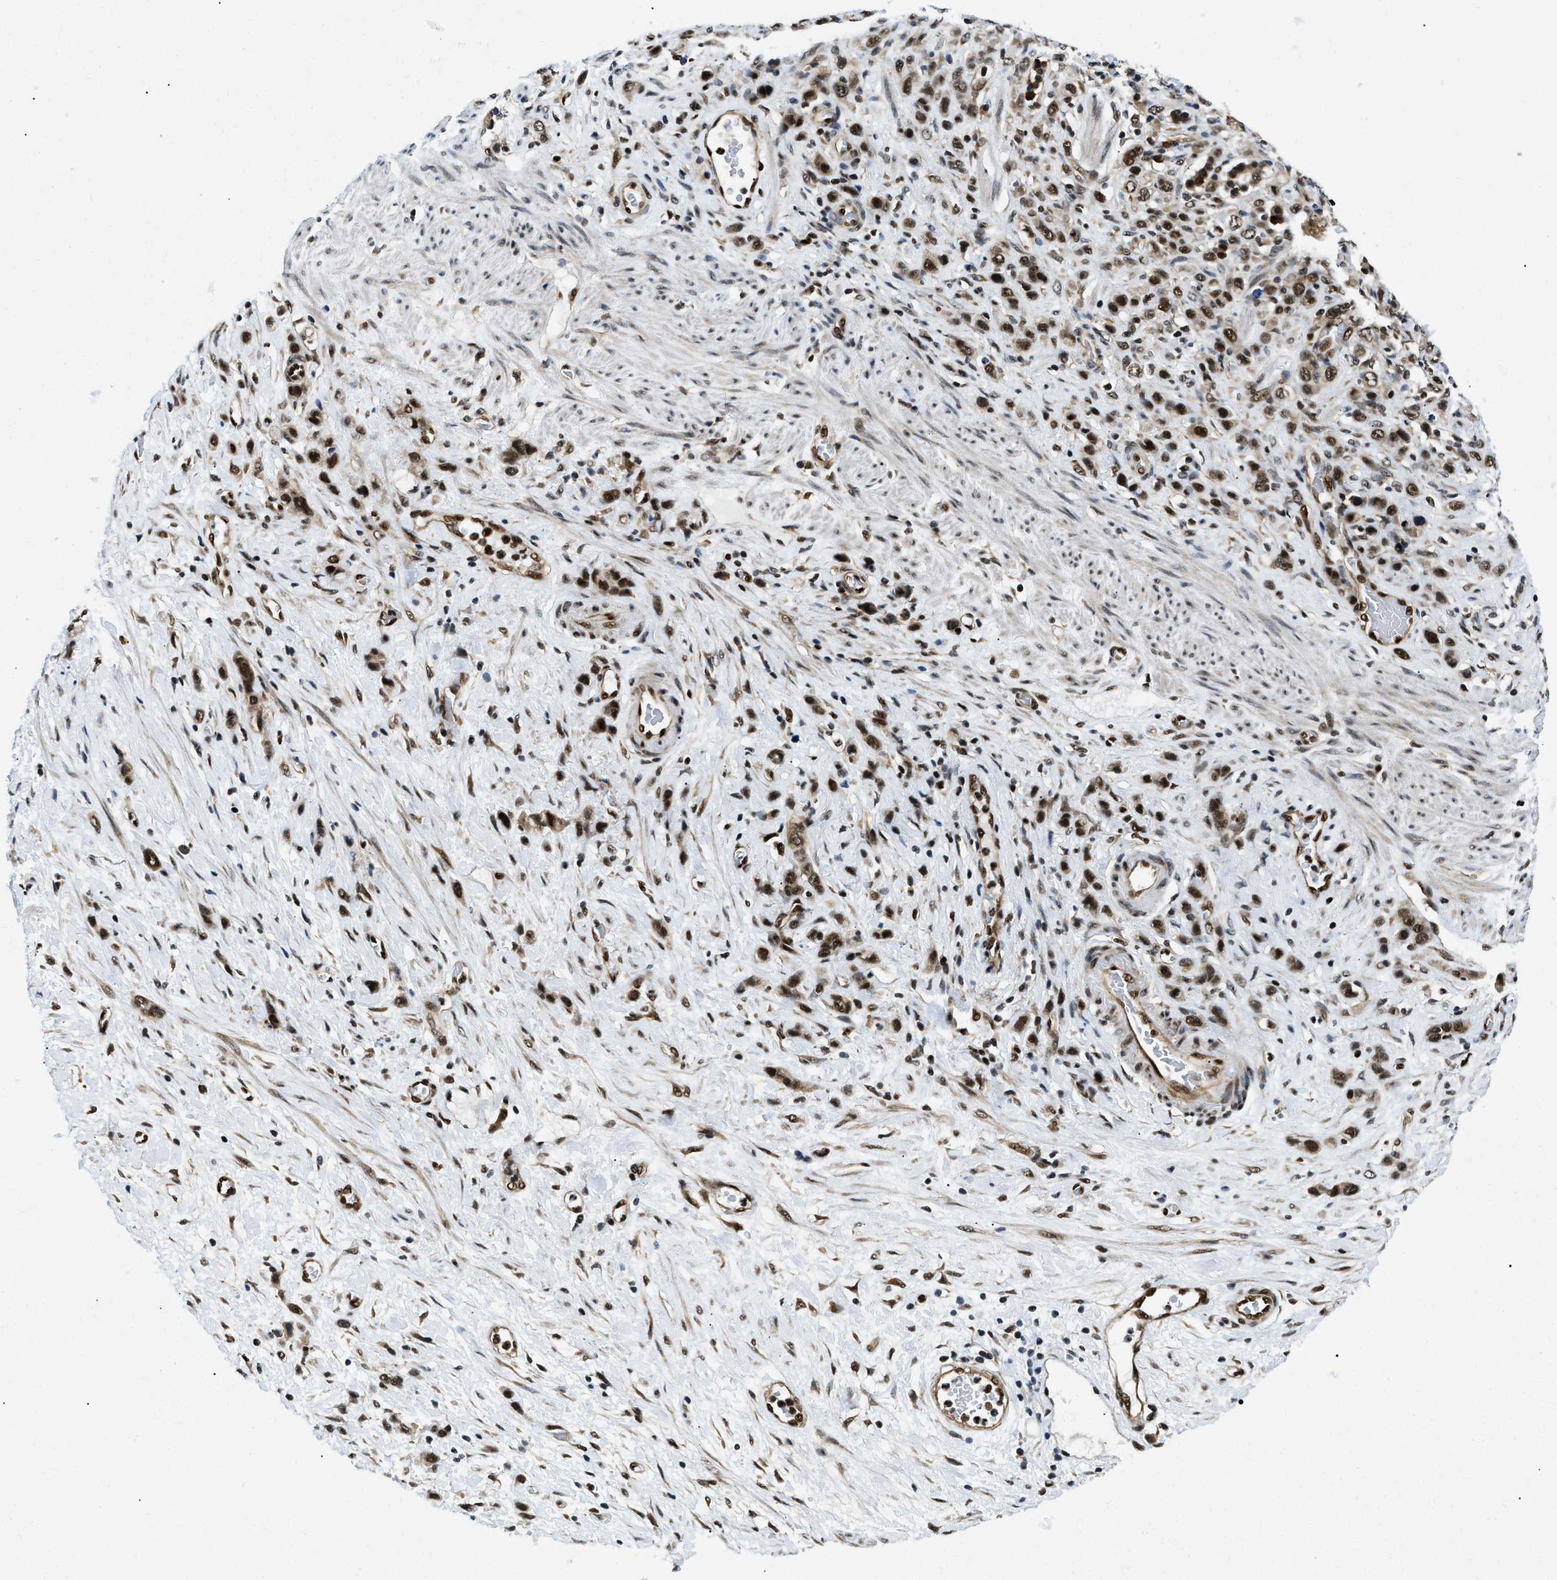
{"staining": {"intensity": "strong", "quantity": ">75%", "location": "cytoplasmic/membranous,nuclear"}, "tissue": "stomach cancer", "cell_type": "Tumor cells", "image_type": "cancer", "snomed": [{"axis": "morphology", "description": "Adenocarcinoma, NOS"}, {"axis": "morphology", "description": "Adenocarcinoma, High grade"}, {"axis": "topography", "description": "Stomach, upper"}, {"axis": "topography", "description": "Stomach, lower"}], "caption": "Strong cytoplasmic/membranous and nuclear staining for a protein is seen in approximately >75% of tumor cells of stomach cancer using IHC.", "gene": "CWC25", "patient": {"sex": "female", "age": 65}}